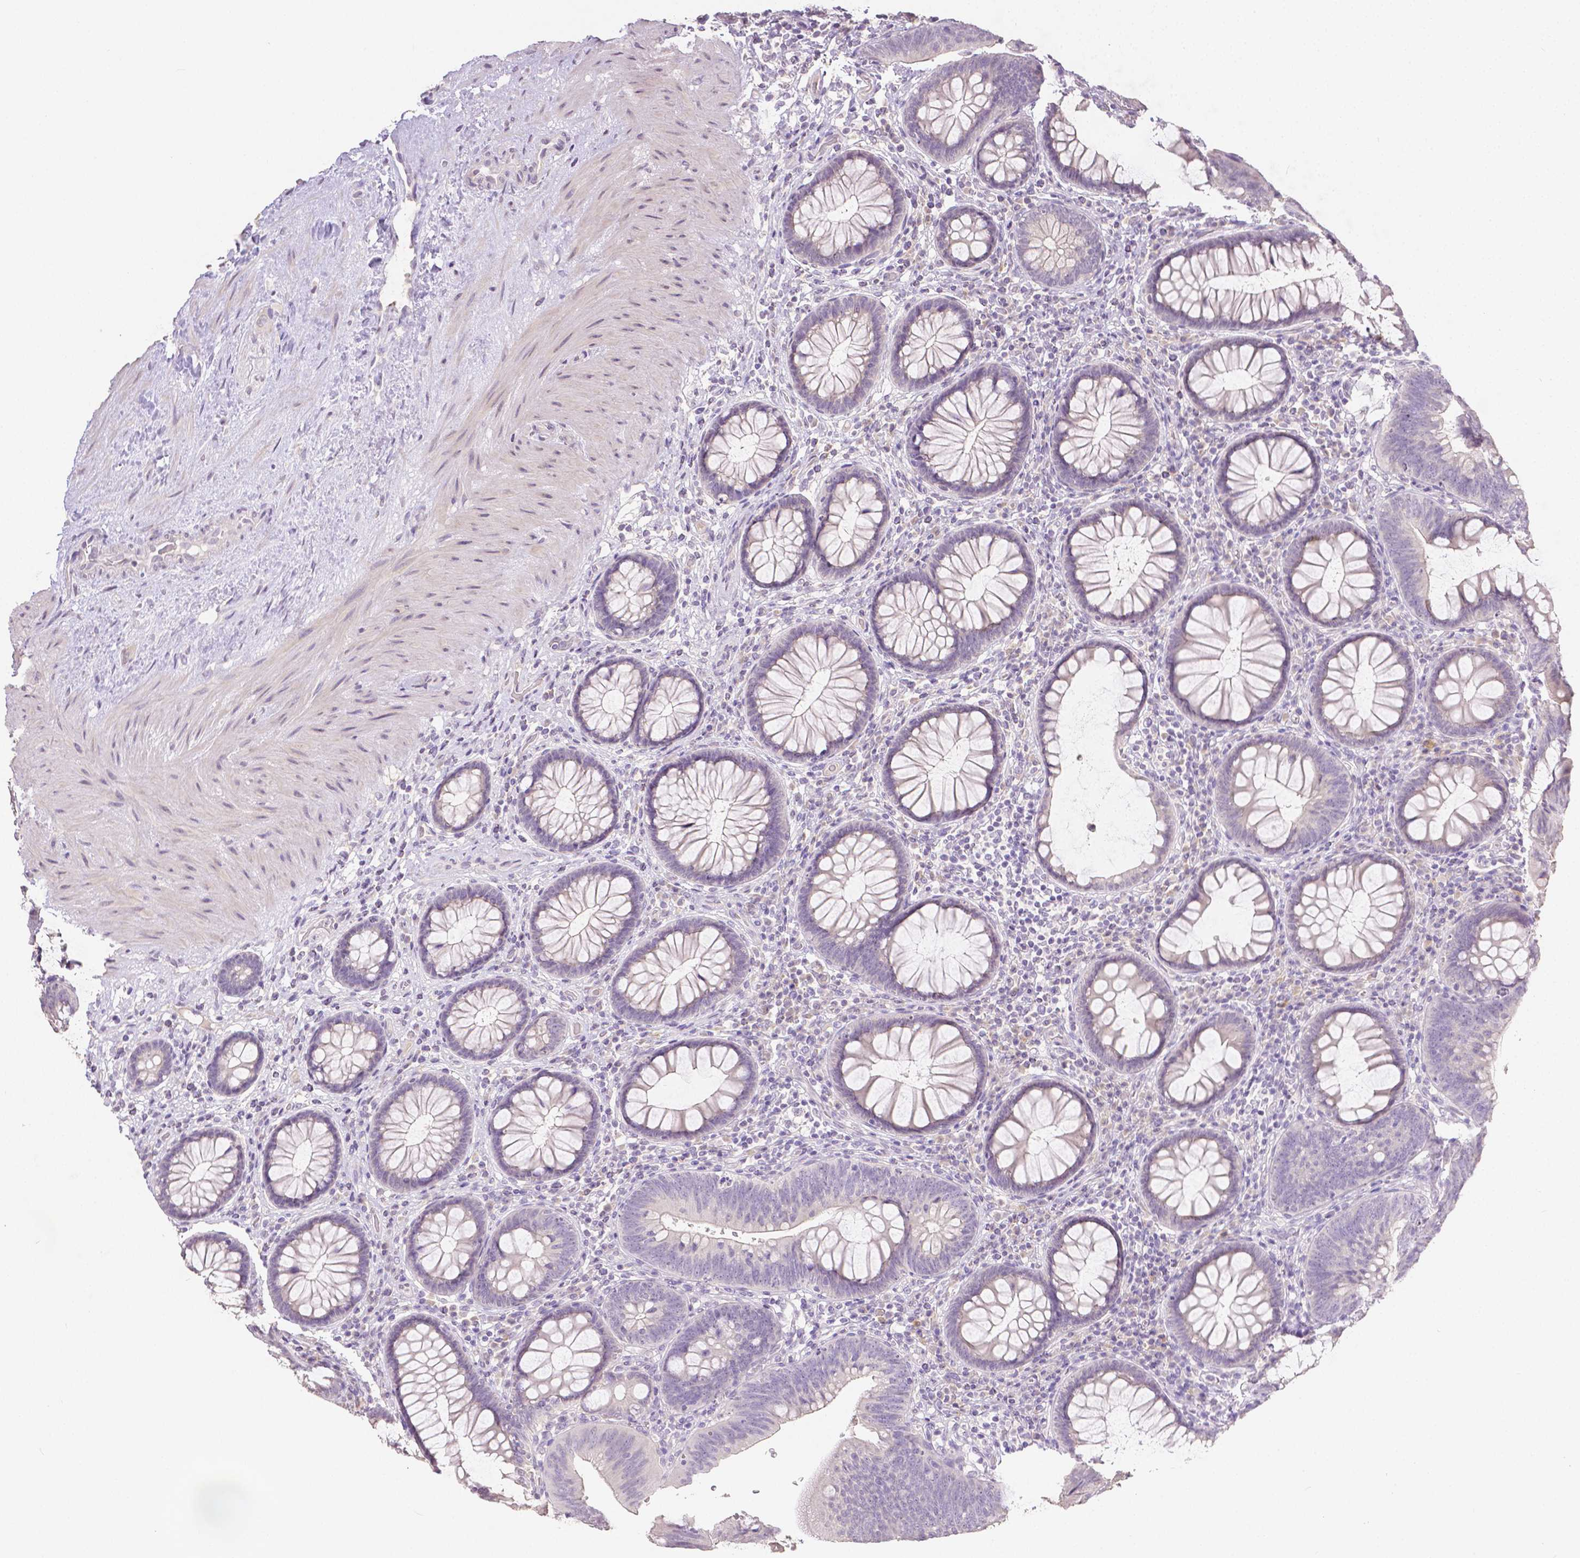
{"staining": {"intensity": "negative", "quantity": "none", "location": "none"}, "tissue": "colon", "cell_type": "Endothelial cells", "image_type": "normal", "snomed": [{"axis": "morphology", "description": "Normal tissue, NOS"}, {"axis": "morphology", "description": "Adenoma, NOS"}, {"axis": "topography", "description": "Soft tissue"}, {"axis": "topography", "description": "Colon"}], "caption": "A high-resolution image shows immunohistochemistry staining of benign colon, which exhibits no significant staining in endothelial cells.", "gene": "TGM1", "patient": {"sex": "male", "age": 47}}